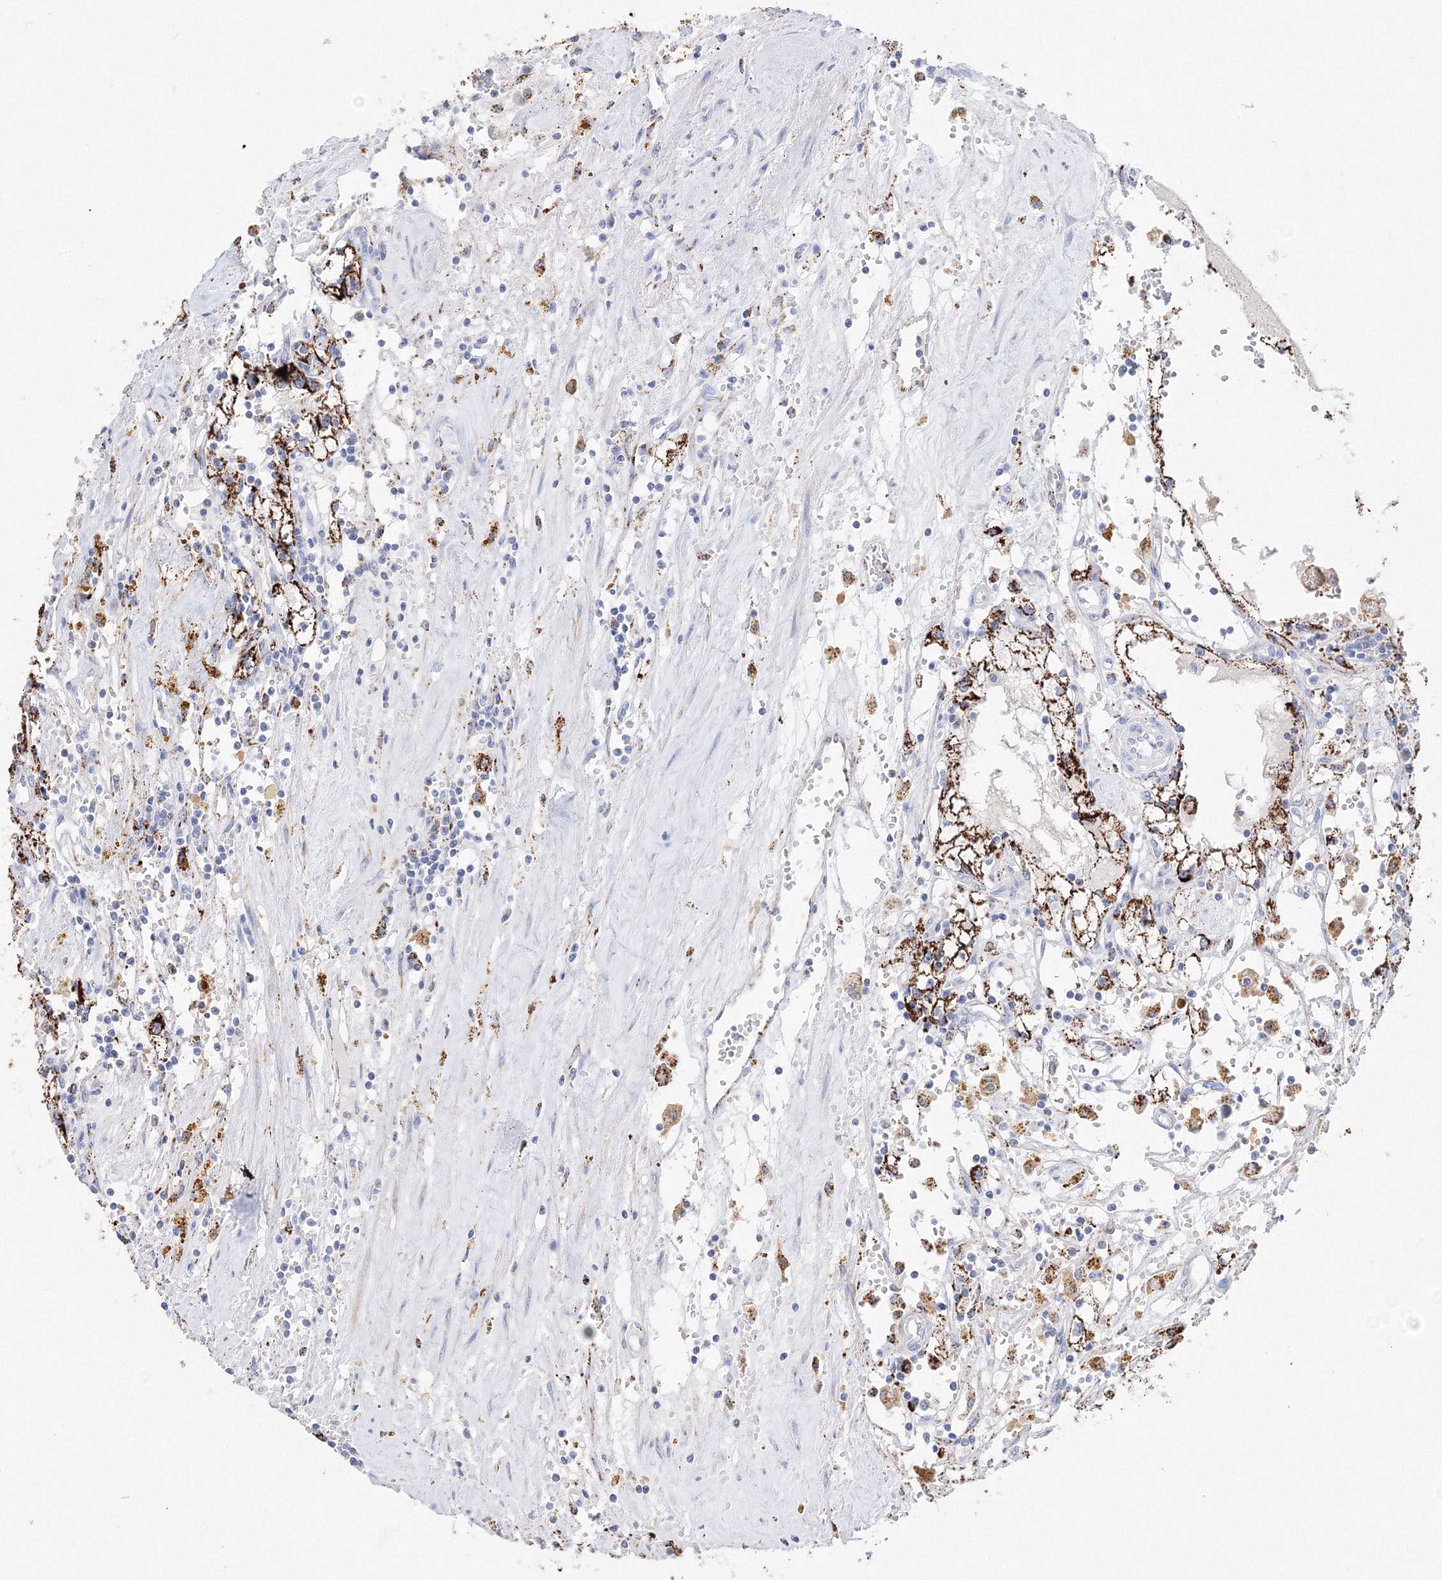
{"staining": {"intensity": "strong", "quantity": ">75%", "location": "cytoplasmic/membranous"}, "tissue": "renal cancer", "cell_type": "Tumor cells", "image_type": "cancer", "snomed": [{"axis": "morphology", "description": "Adenocarcinoma, NOS"}, {"axis": "topography", "description": "Kidney"}], "caption": "A brown stain labels strong cytoplasmic/membranous staining of a protein in renal cancer (adenocarcinoma) tumor cells.", "gene": "MERTK", "patient": {"sex": "male", "age": 56}}